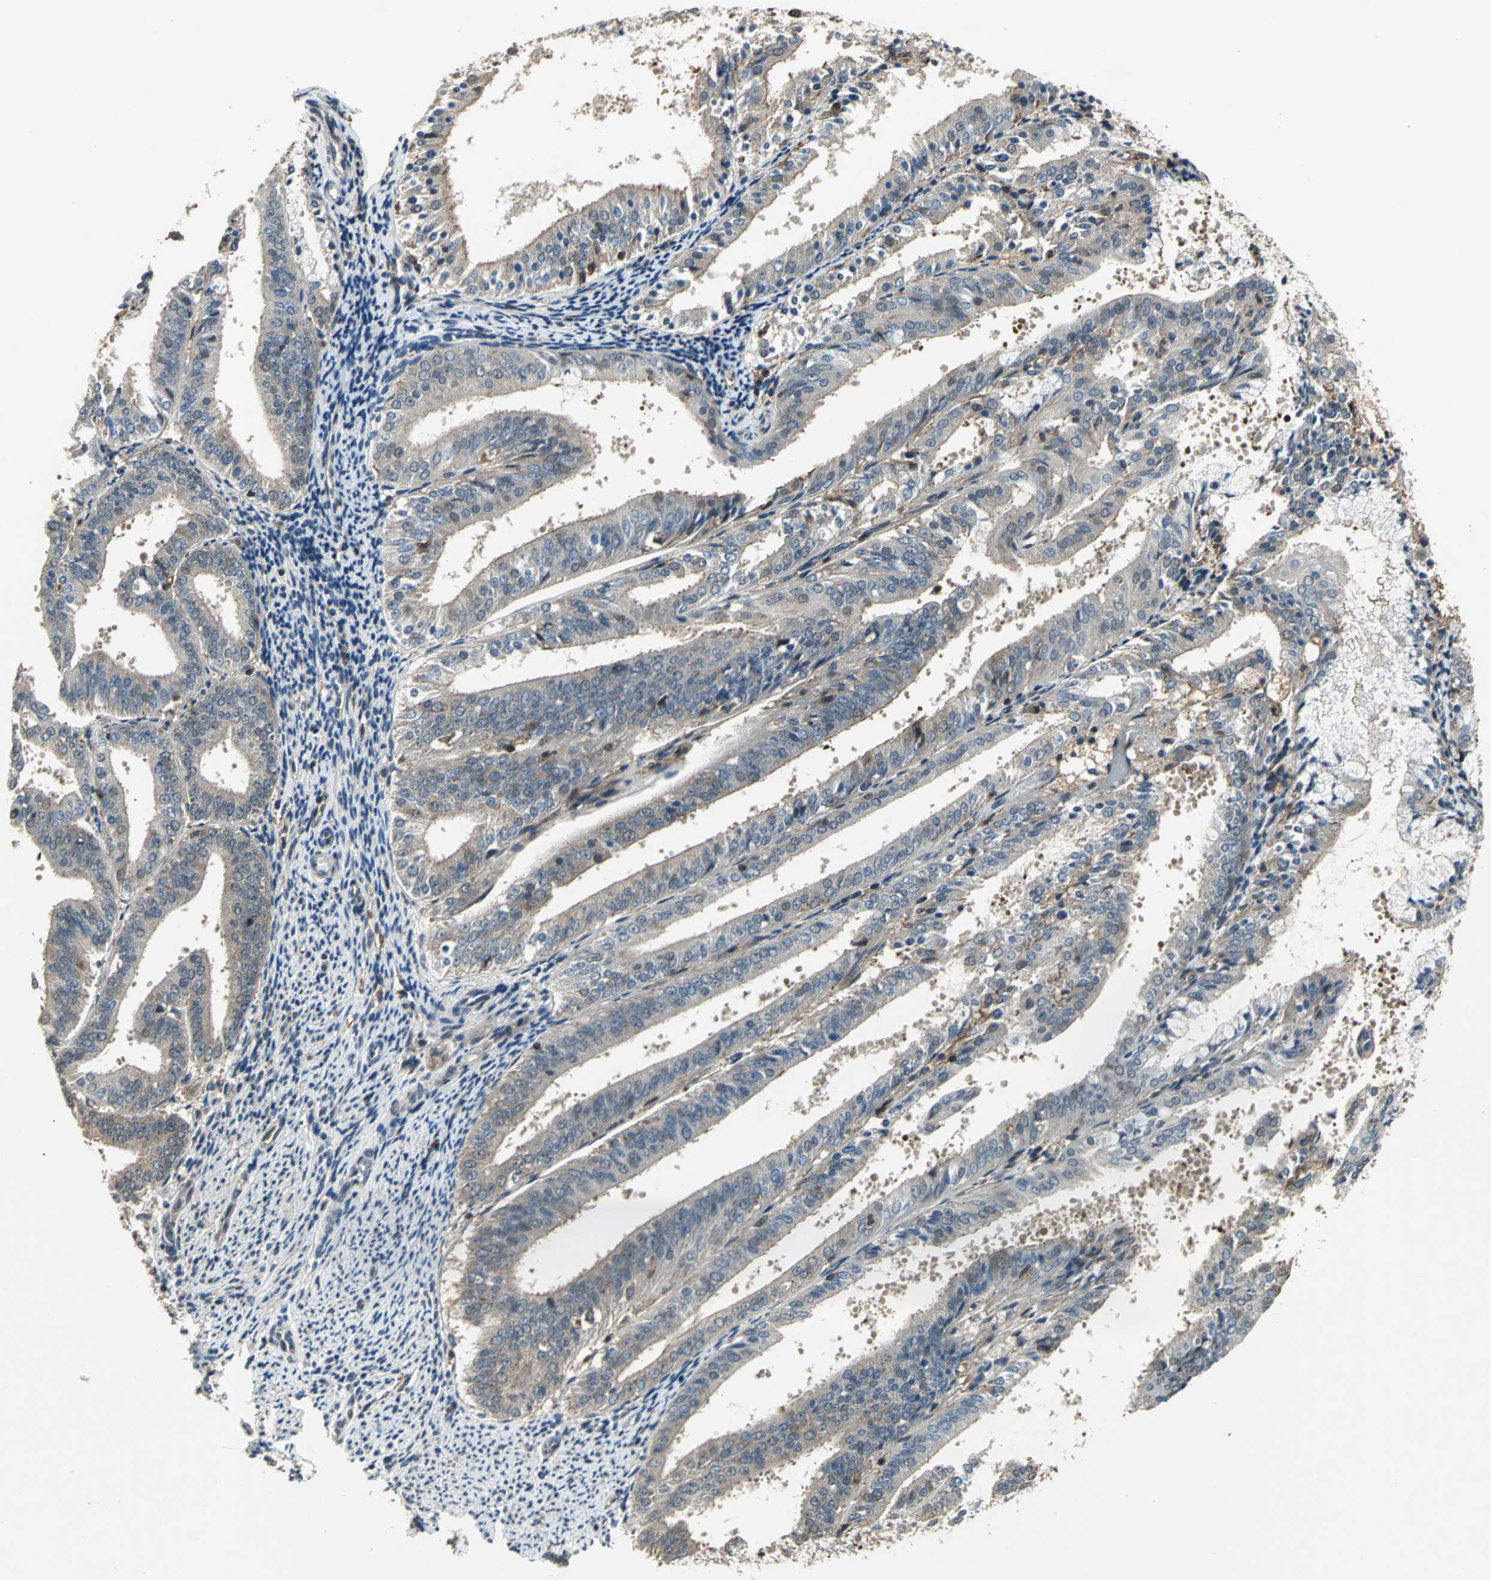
{"staining": {"intensity": "weak", "quantity": "25%-75%", "location": "cytoplasmic/membranous"}, "tissue": "endometrial cancer", "cell_type": "Tumor cells", "image_type": "cancer", "snomed": [{"axis": "morphology", "description": "Adenocarcinoma, NOS"}, {"axis": "topography", "description": "Endometrium"}], "caption": "Protein expression analysis of endometrial cancer (adenocarcinoma) reveals weak cytoplasmic/membranous staining in approximately 25%-75% of tumor cells. (DAB IHC with brightfield microscopy, high magnification).", "gene": "EIF2B2", "patient": {"sex": "female", "age": 63}}